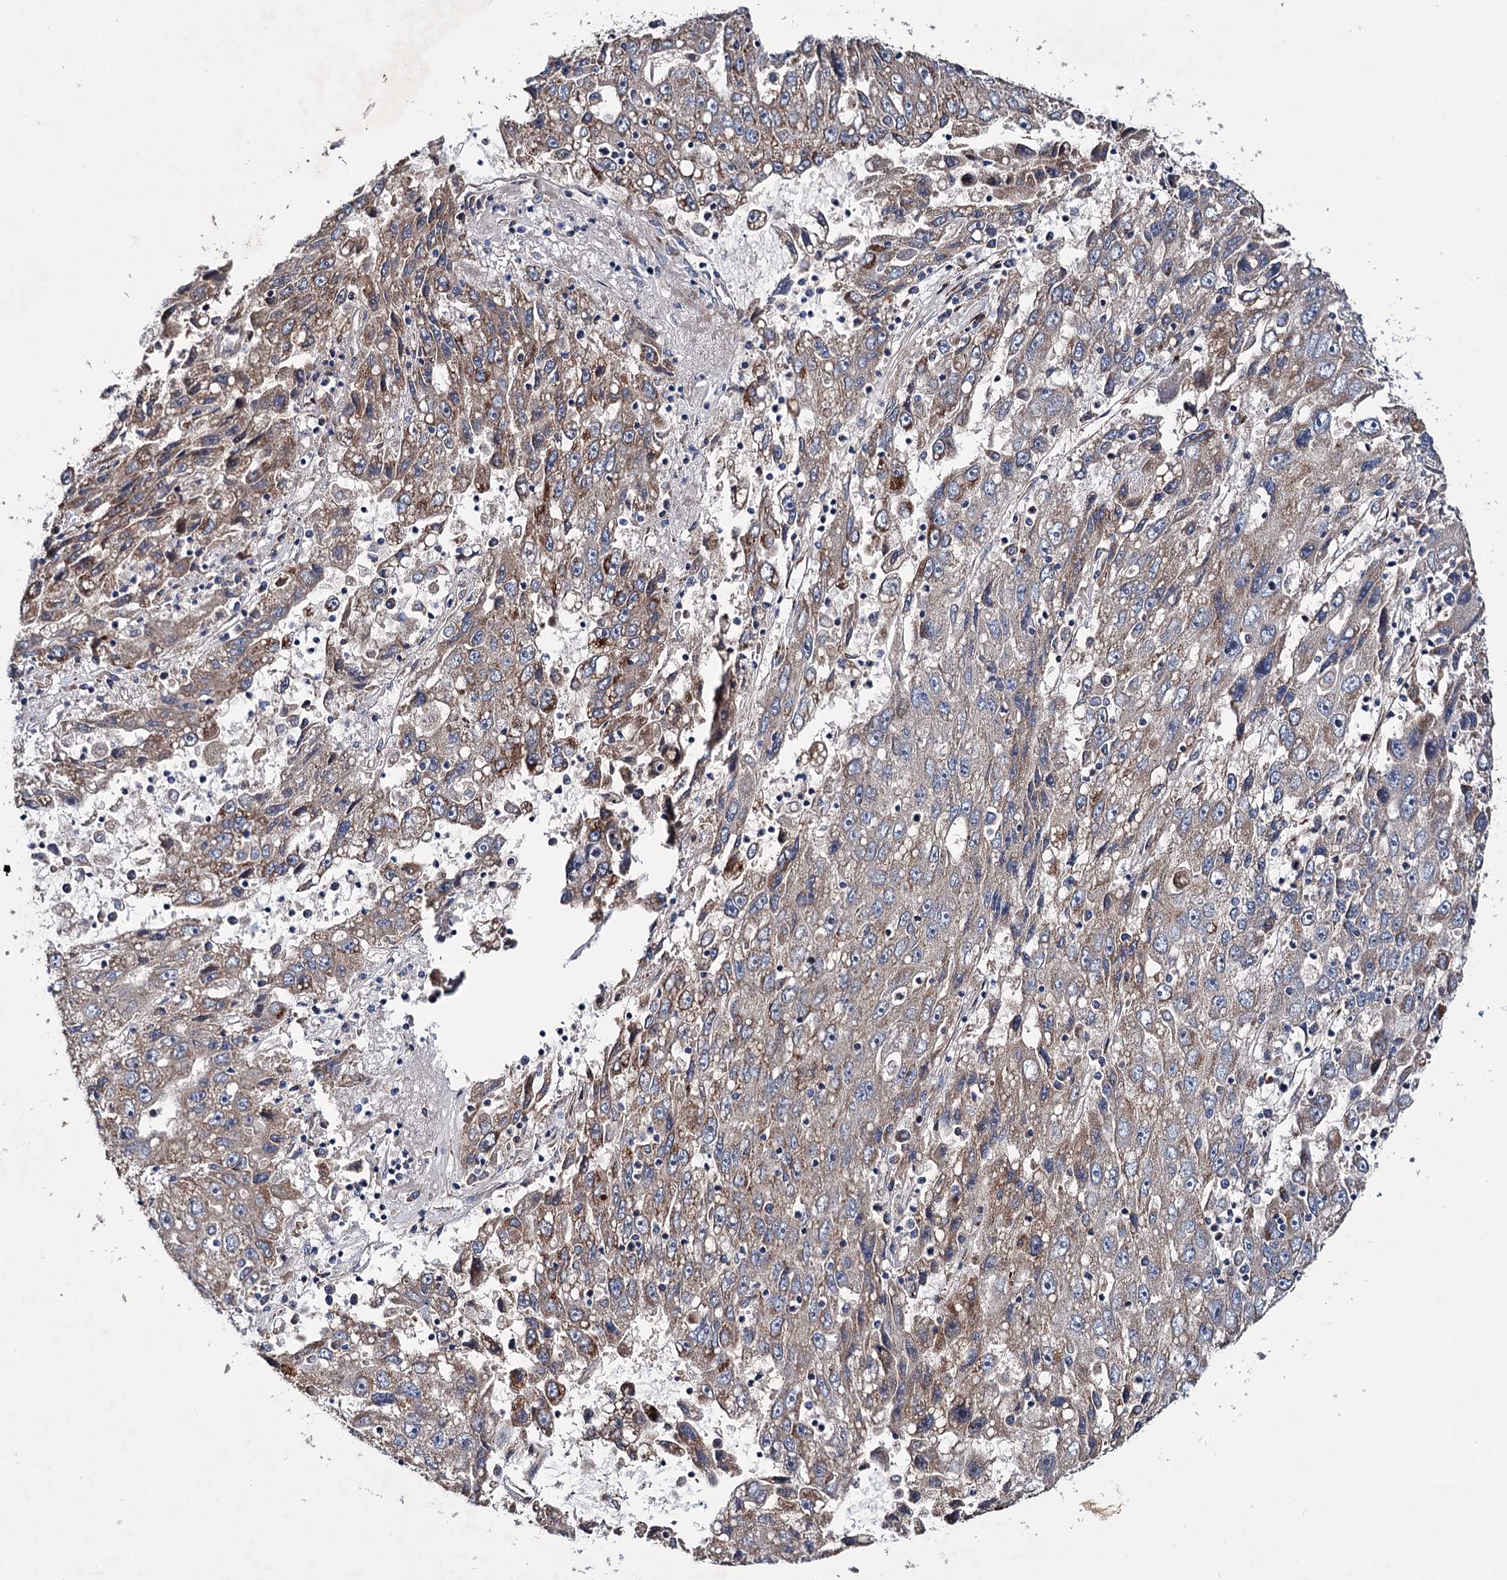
{"staining": {"intensity": "moderate", "quantity": "25%-75%", "location": "cytoplasmic/membranous"}, "tissue": "liver cancer", "cell_type": "Tumor cells", "image_type": "cancer", "snomed": [{"axis": "morphology", "description": "Carcinoma, Hepatocellular, NOS"}, {"axis": "topography", "description": "Liver"}], "caption": "Immunohistochemistry of liver cancer shows medium levels of moderate cytoplasmic/membranous positivity in about 25%-75% of tumor cells.", "gene": "PTDSS2", "patient": {"sex": "male", "age": 49}}